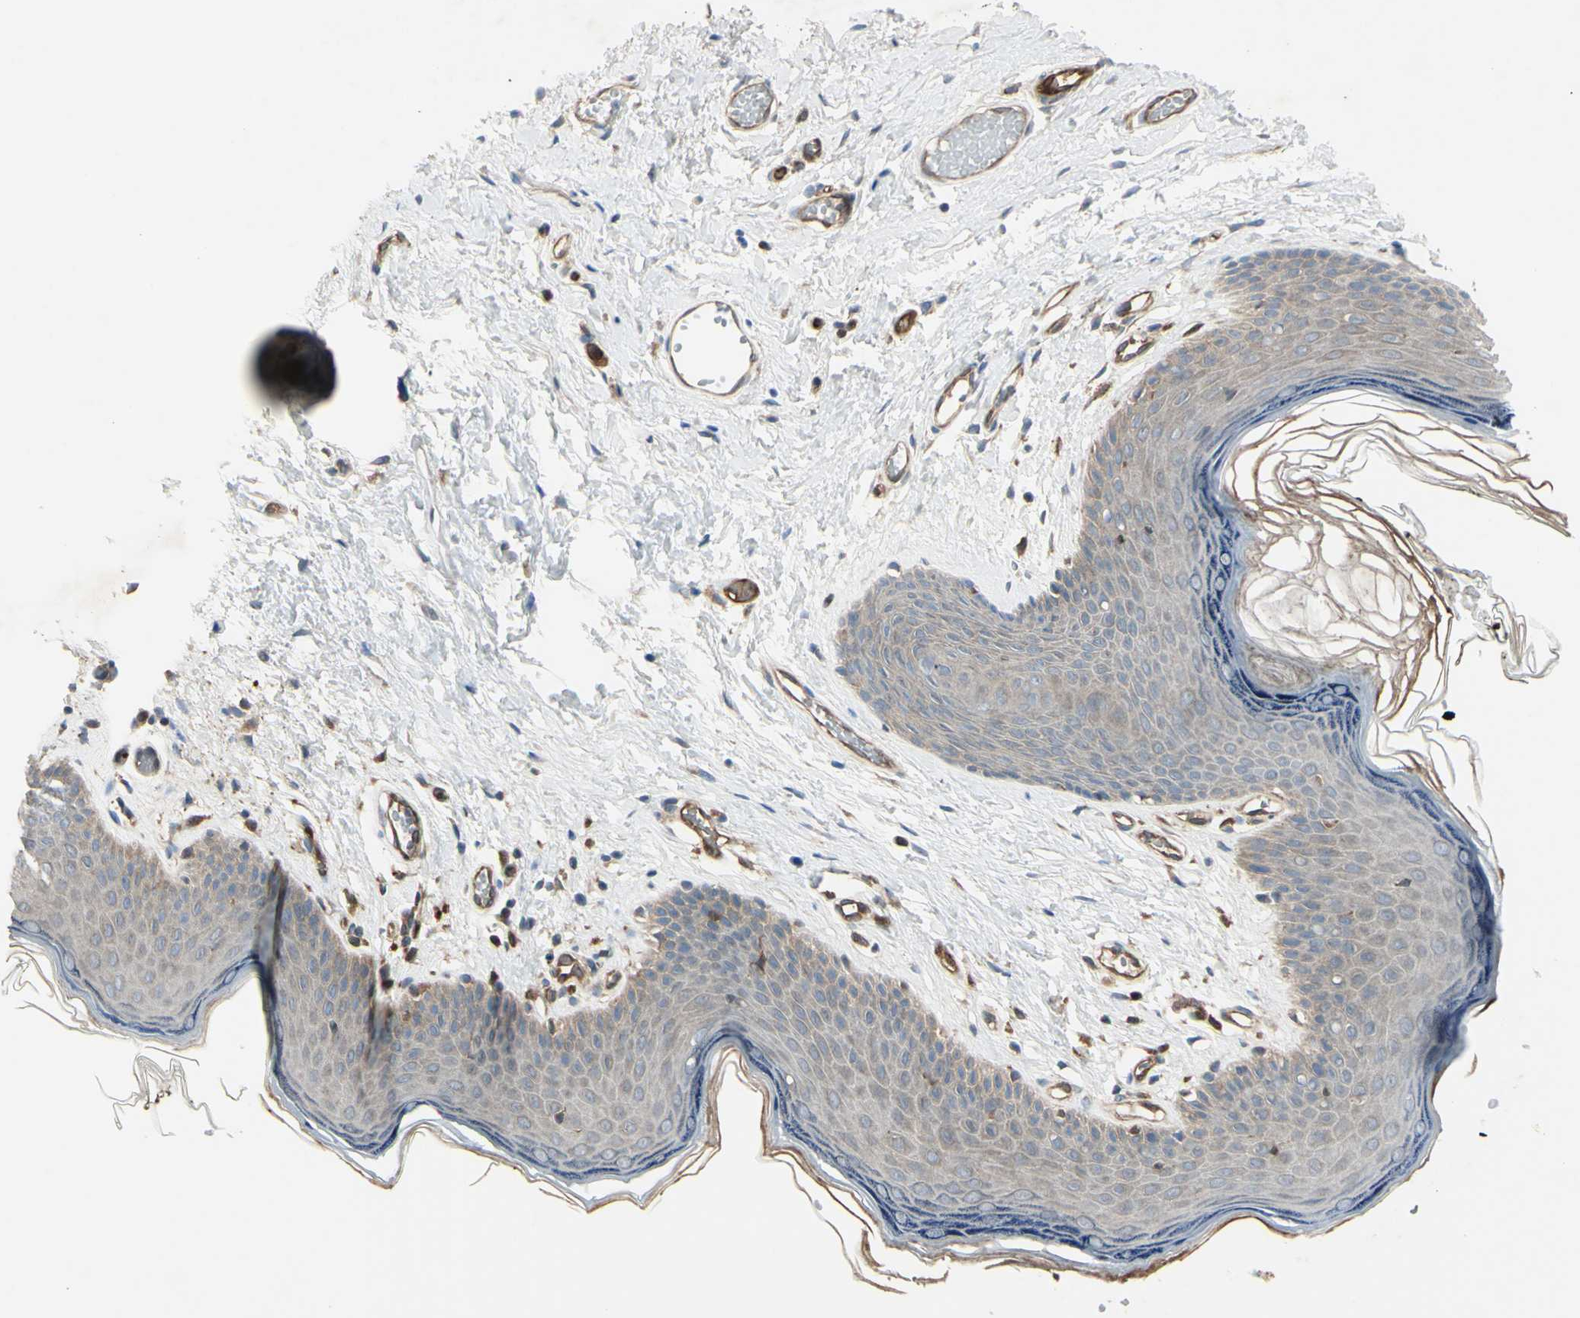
{"staining": {"intensity": "weak", "quantity": "<25%", "location": "cytoplasmic/membranous"}, "tissue": "skin", "cell_type": "Epidermal cells", "image_type": "normal", "snomed": [{"axis": "morphology", "description": "Normal tissue, NOS"}, {"axis": "morphology", "description": "Inflammation, NOS"}, {"axis": "topography", "description": "Vulva"}], "caption": "Protein analysis of benign skin shows no significant staining in epidermal cells.", "gene": "IGSF9B", "patient": {"sex": "female", "age": 84}}